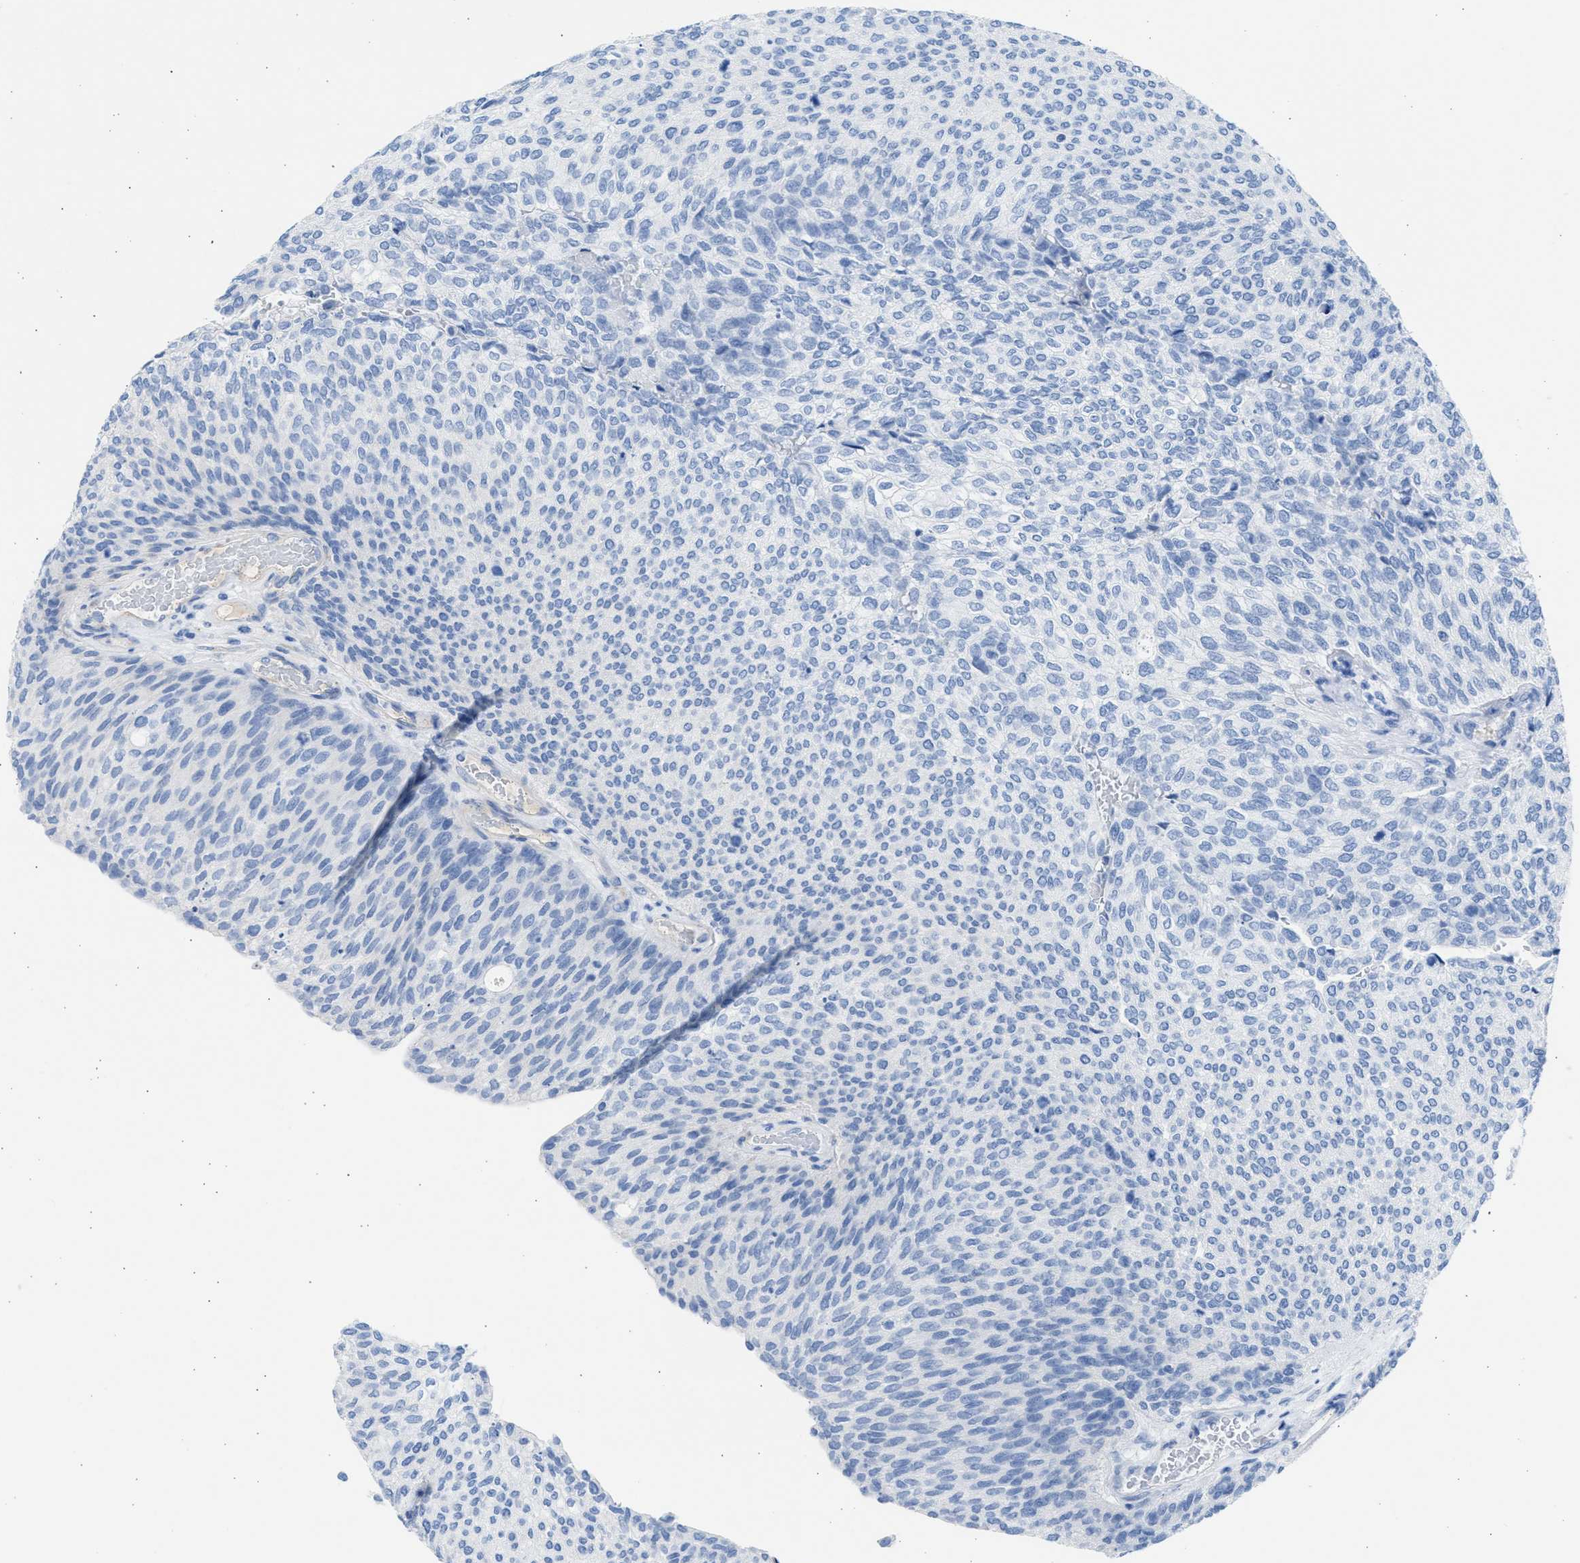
{"staining": {"intensity": "negative", "quantity": "none", "location": "none"}, "tissue": "urothelial cancer", "cell_type": "Tumor cells", "image_type": "cancer", "snomed": [{"axis": "morphology", "description": "Urothelial carcinoma, Low grade"}, {"axis": "topography", "description": "Urinary bladder"}], "caption": "High power microscopy micrograph of an immunohistochemistry micrograph of urothelial cancer, revealing no significant positivity in tumor cells.", "gene": "SPATA3", "patient": {"sex": "female", "age": 79}}